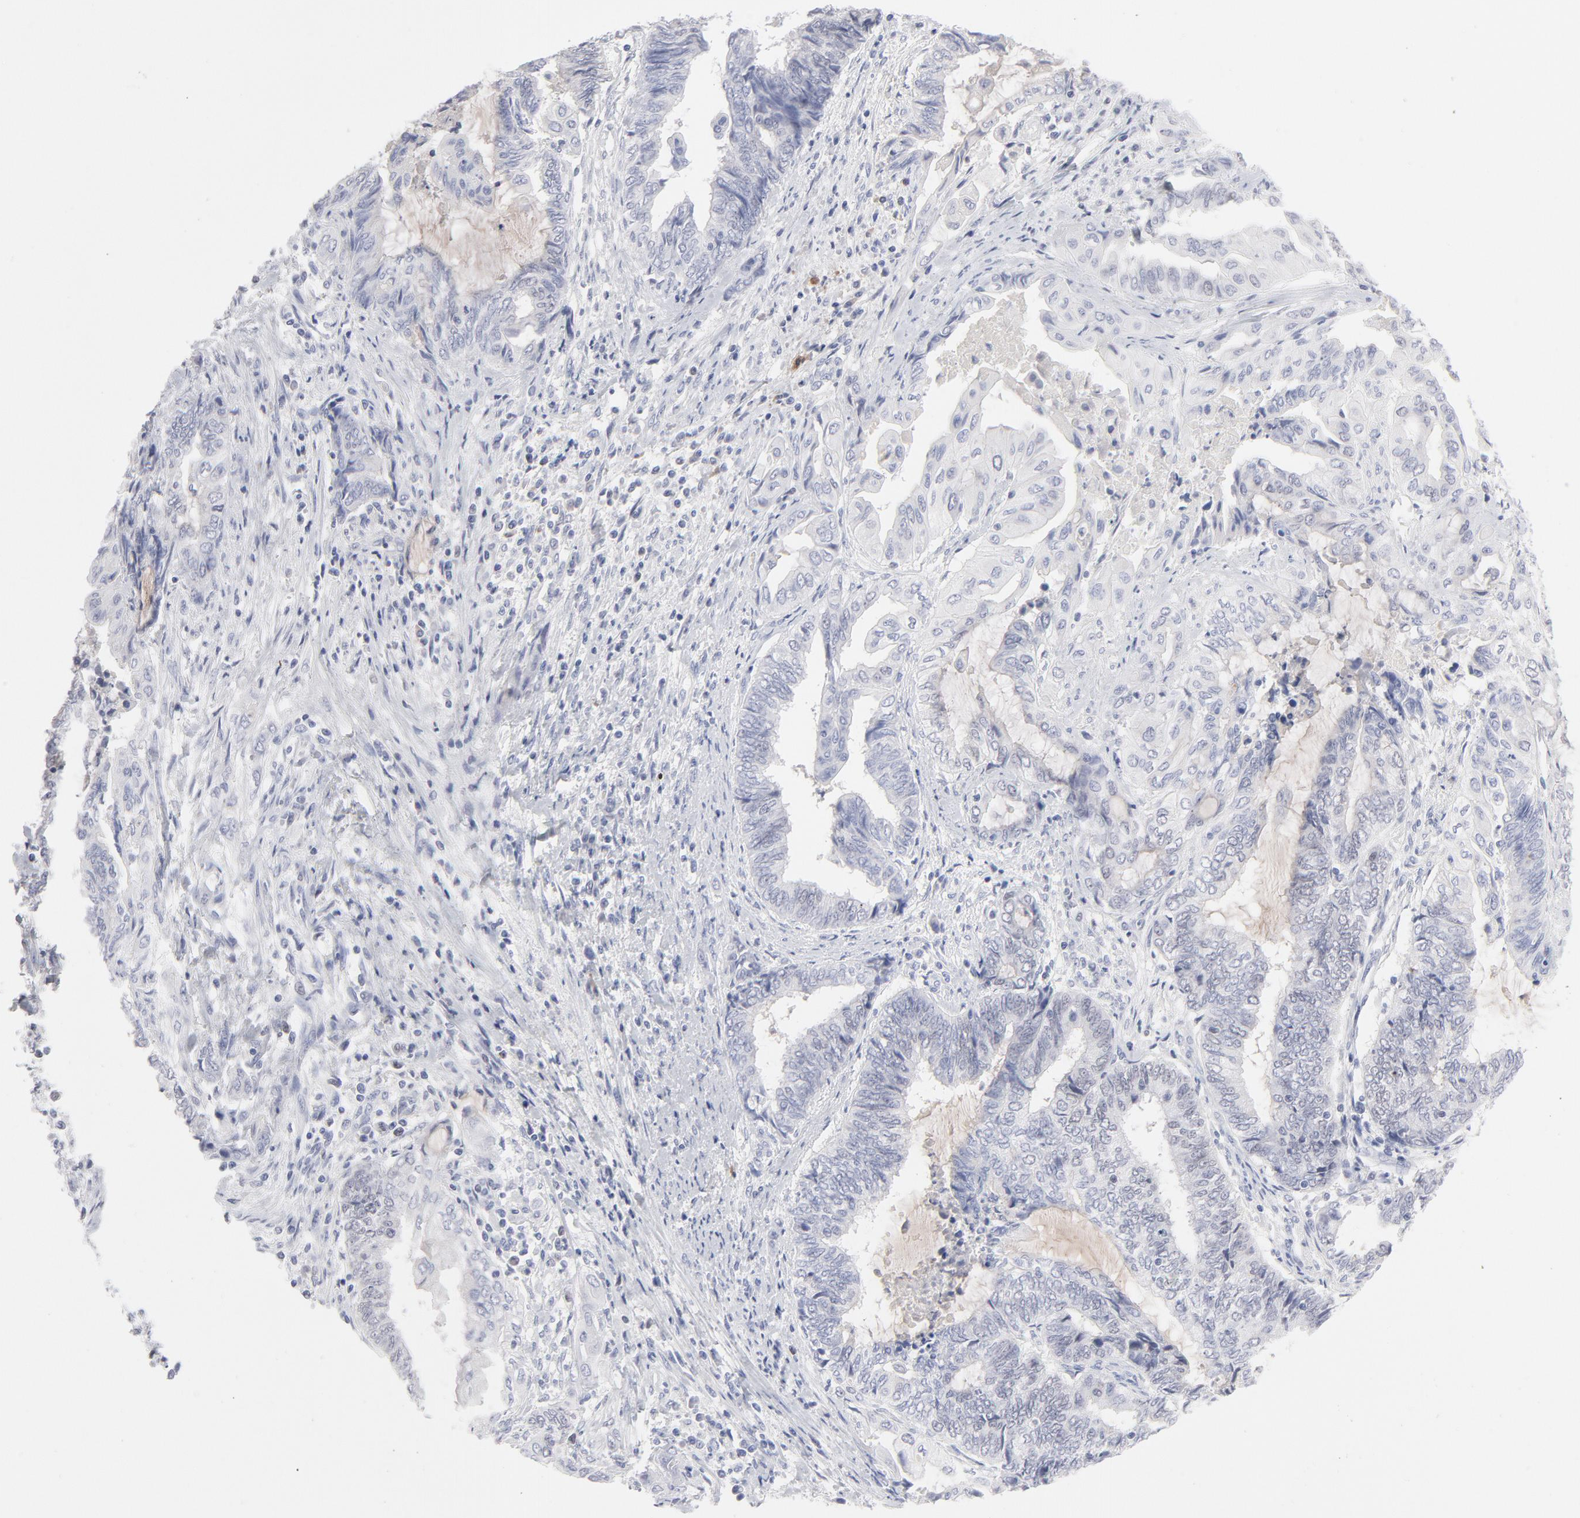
{"staining": {"intensity": "negative", "quantity": "none", "location": "none"}, "tissue": "endometrial cancer", "cell_type": "Tumor cells", "image_type": "cancer", "snomed": [{"axis": "morphology", "description": "Adenocarcinoma, NOS"}, {"axis": "topography", "description": "Uterus"}, {"axis": "topography", "description": "Endometrium"}], "caption": "Endometrial adenocarcinoma was stained to show a protein in brown. There is no significant positivity in tumor cells.", "gene": "MCM7", "patient": {"sex": "female", "age": 70}}